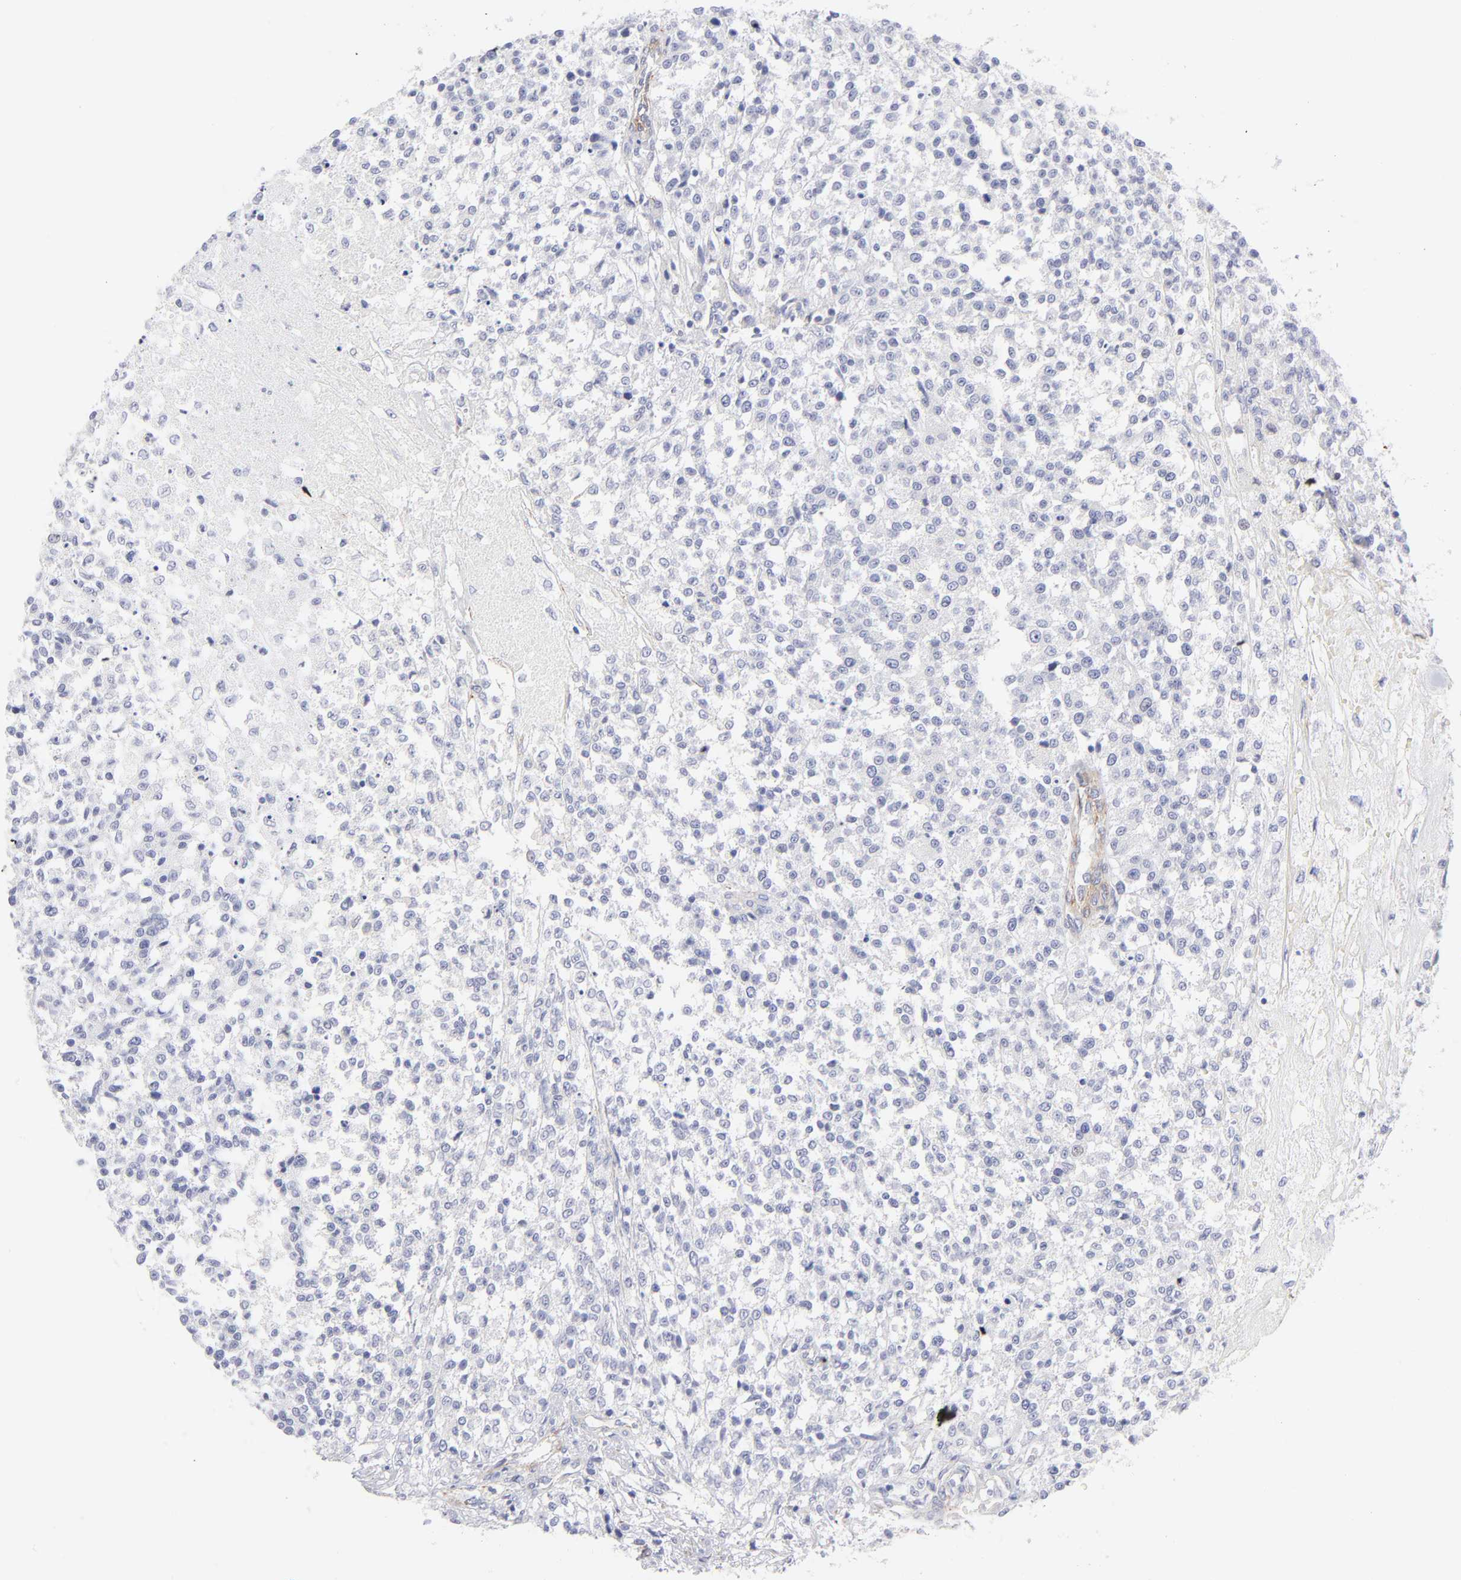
{"staining": {"intensity": "negative", "quantity": "none", "location": "none"}, "tissue": "testis cancer", "cell_type": "Tumor cells", "image_type": "cancer", "snomed": [{"axis": "morphology", "description": "Seminoma, NOS"}, {"axis": "topography", "description": "Testis"}], "caption": "Tumor cells are negative for brown protein staining in testis seminoma.", "gene": "ACTA2", "patient": {"sex": "male", "age": 59}}